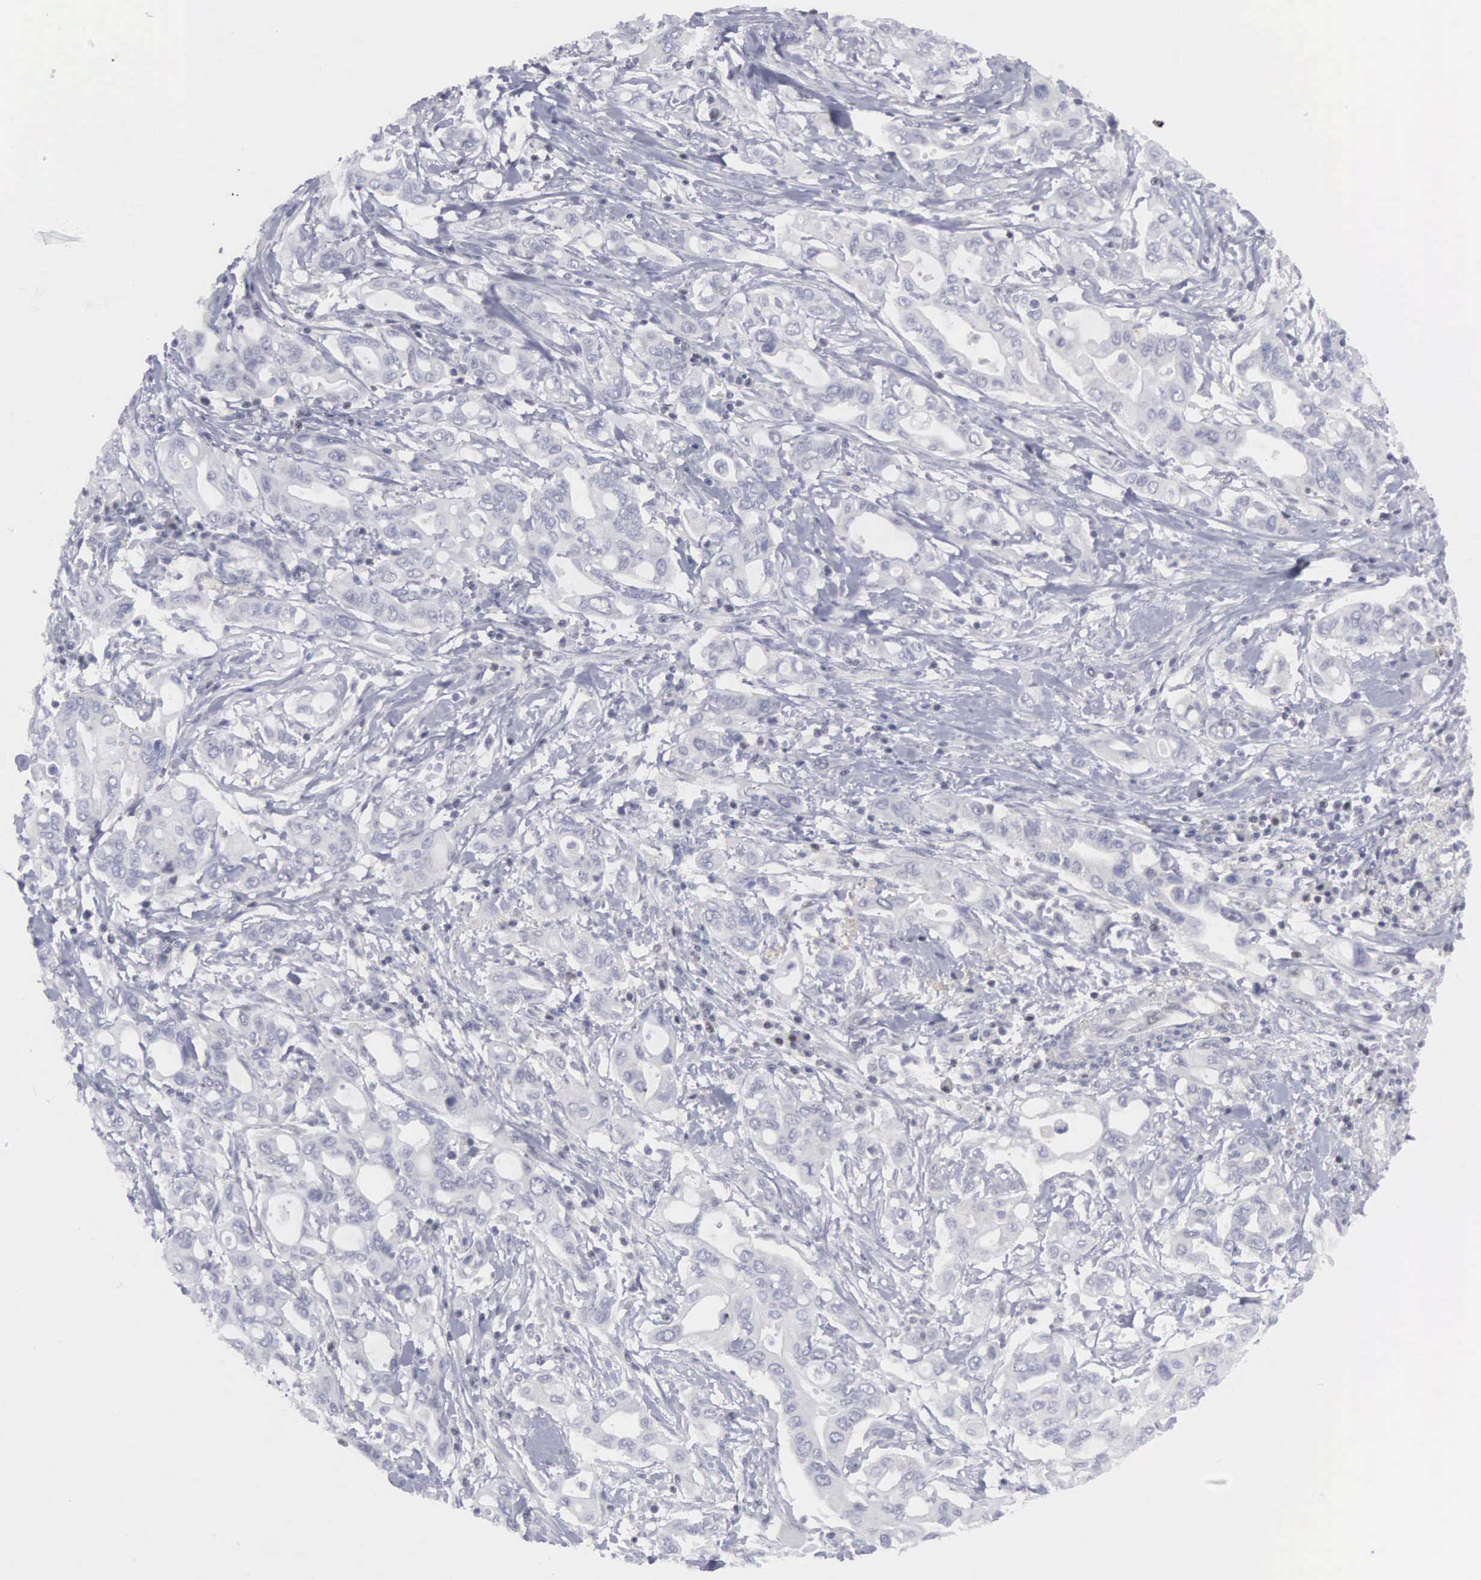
{"staining": {"intensity": "negative", "quantity": "none", "location": "none"}, "tissue": "pancreatic cancer", "cell_type": "Tumor cells", "image_type": "cancer", "snomed": [{"axis": "morphology", "description": "Adenocarcinoma, NOS"}, {"axis": "topography", "description": "Pancreas"}], "caption": "Tumor cells are negative for protein expression in human pancreatic cancer.", "gene": "RBPJ", "patient": {"sex": "female", "age": 57}}